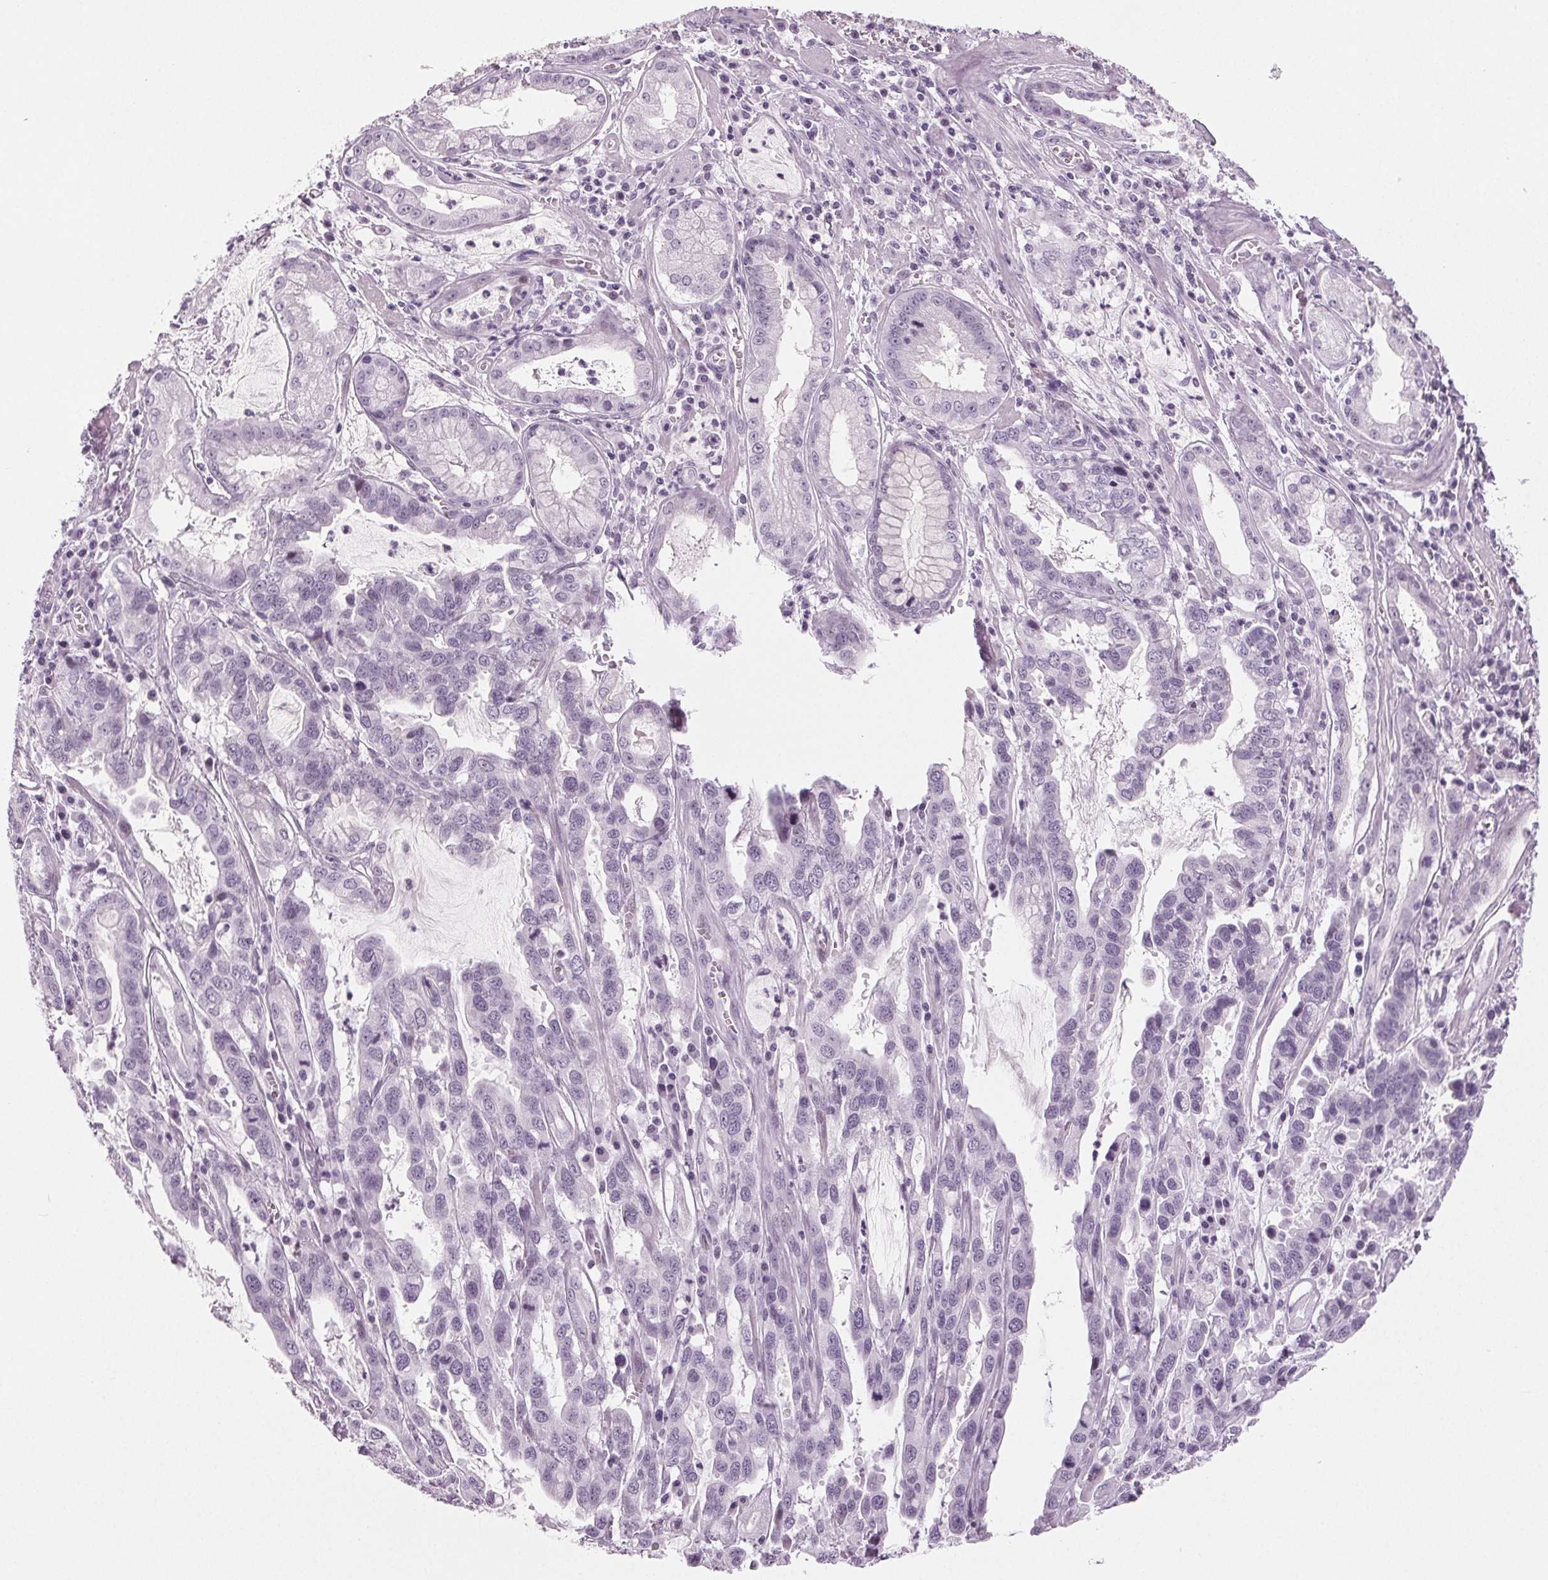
{"staining": {"intensity": "negative", "quantity": "none", "location": "none"}, "tissue": "stomach cancer", "cell_type": "Tumor cells", "image_type": "cancer", "snomed": [{"axis": "morphology", "description": "Adenocarcinoma, NOS"}, {"axis": "topography", "description": "Stomach, lower"}], "caption": "High power microscopy micrograph of an IHC photomicrograph of stomach adenocarcinoma, revealing no significant positivity in tumor cells.", "gene": "IGF2BP1", "patient": {"sex": "female", "age": 76}}